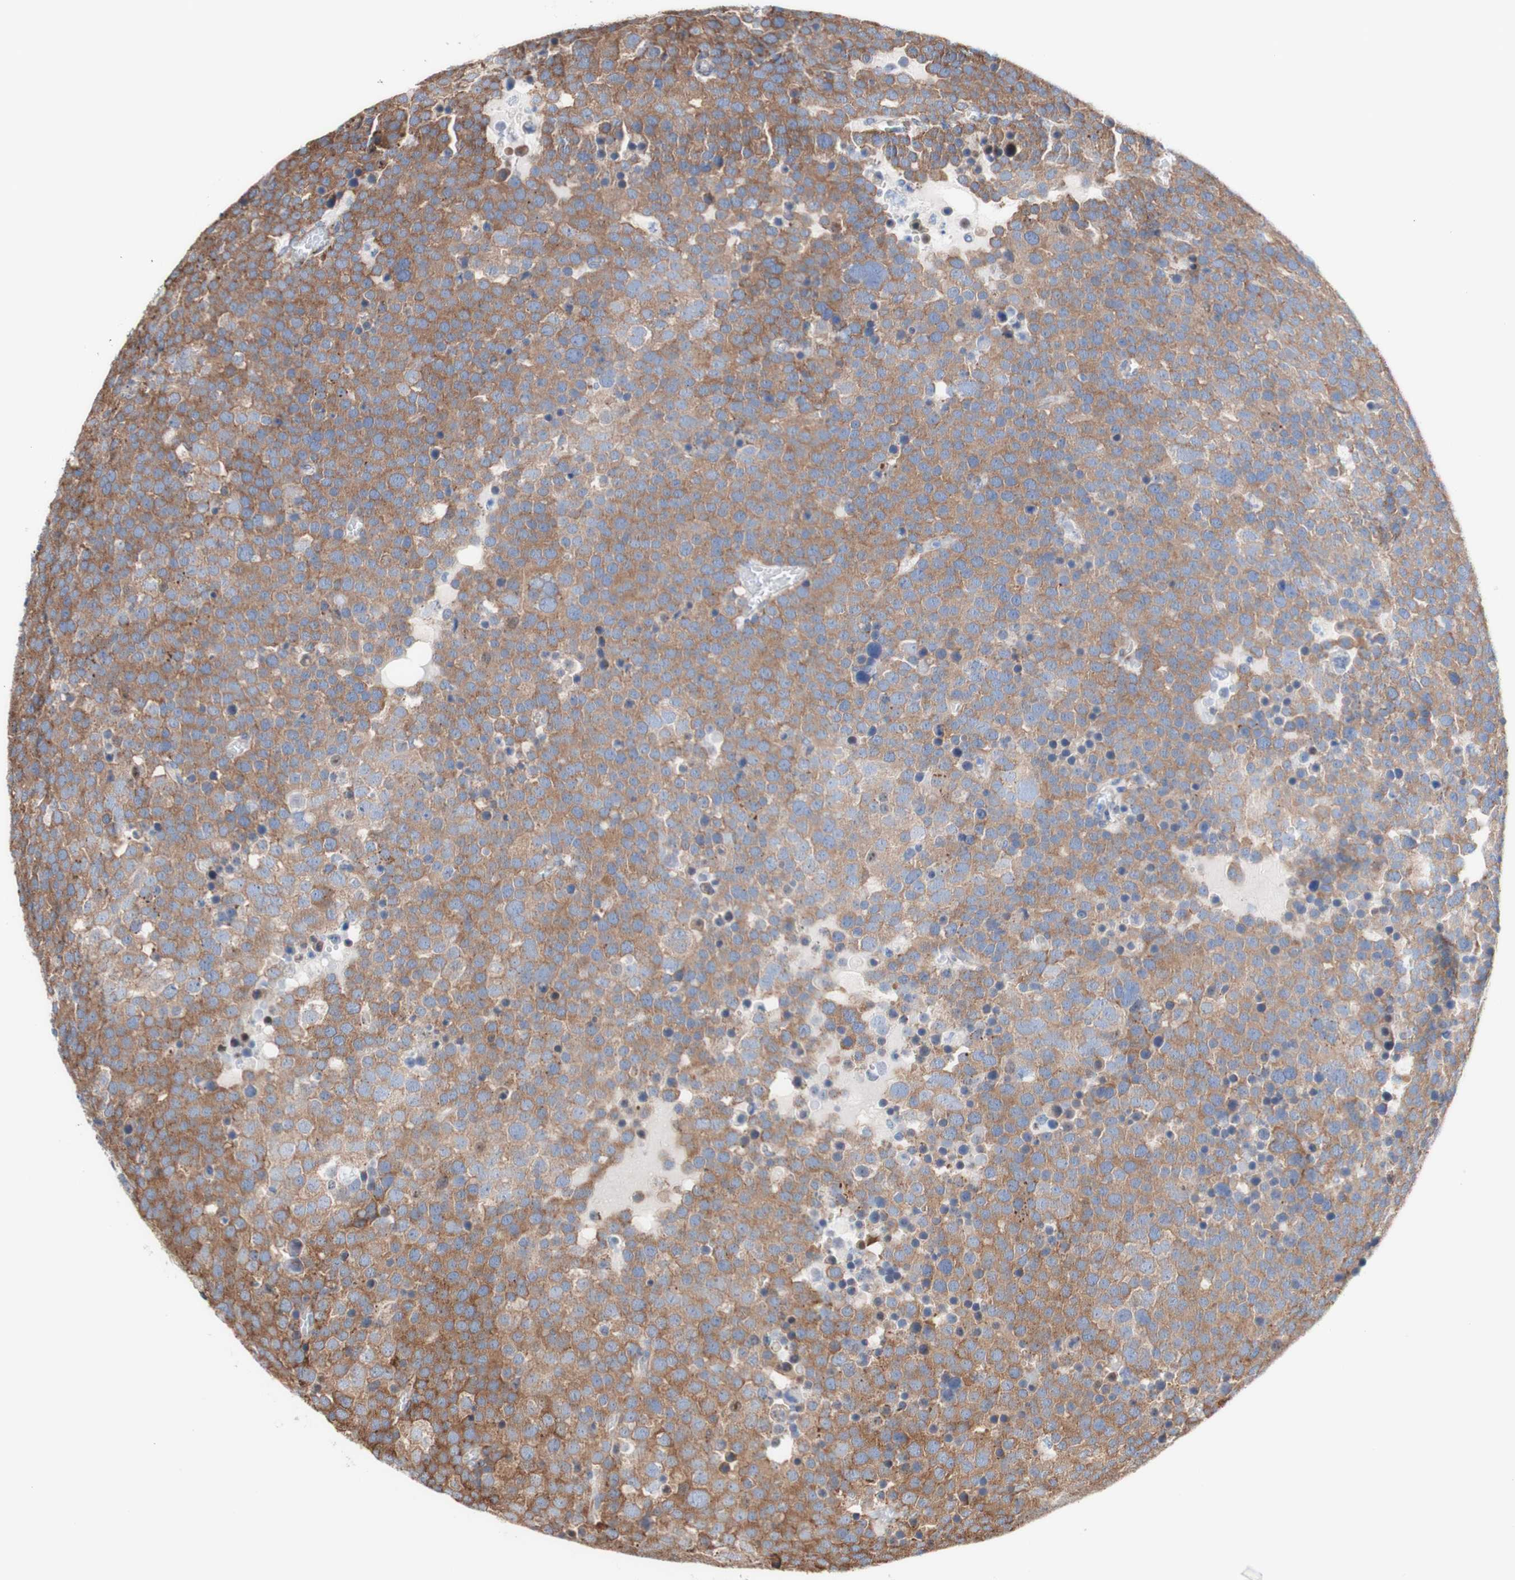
{"staining": {"intensity": "moderate", "quantity": ">75%", "location": "cytoplasmic/membranous"}, "tissue": "testis cancer", "cell_type": "Tumor cells", "image_type": "cancer", "snomed": [{"axis": "morphology", "description": "Seminoma, NOS"}, {"axis": "topography", "description": "Testis"}], "caption": "Immunohistochemical staining of seminoma (testis) shows moderate cytoplasmic/membranous protein positivity in about >75% of tumor cells.", "gene": "LRIG3", "patient": {"sex": "male", "age": 71}}